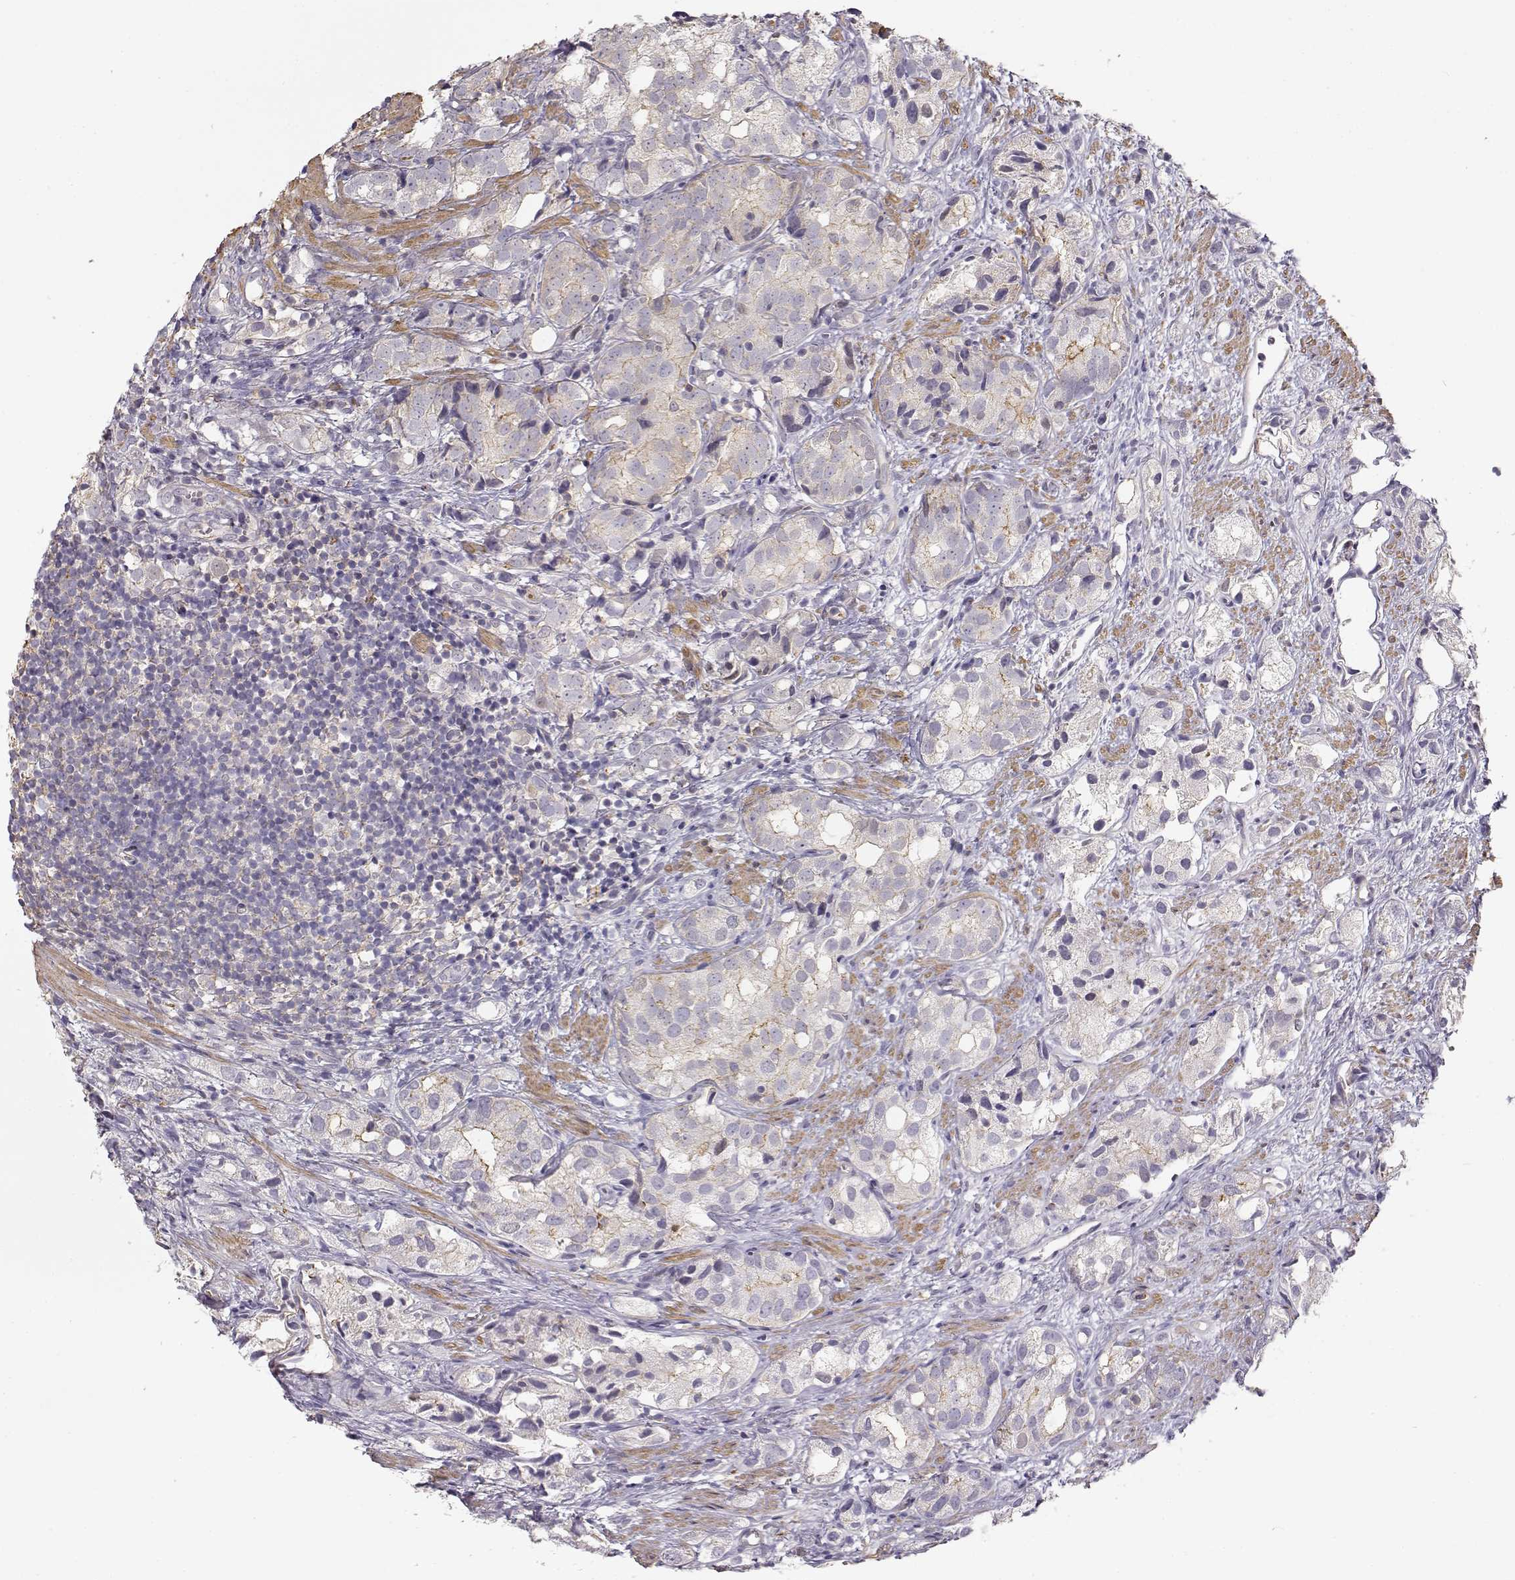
{"staining": {"intensity": "negative", "quantity": "none", "location": "none"}, "tissue": "prostate cancer", "cell_type": "Tumor cells", "image_type": "cancer", "snomed": [{"axis": "morphology", "description": "Adenocarcinoma, High grade"}, {"axis": "topography", "description": "Prostate"}], "caption": "Tumor cells show no significant protein positivity in adenocarcinoma (high-grade) (prostate).", "gene": "DAPL1", "patient": {"sex": "male", "age": 82}}